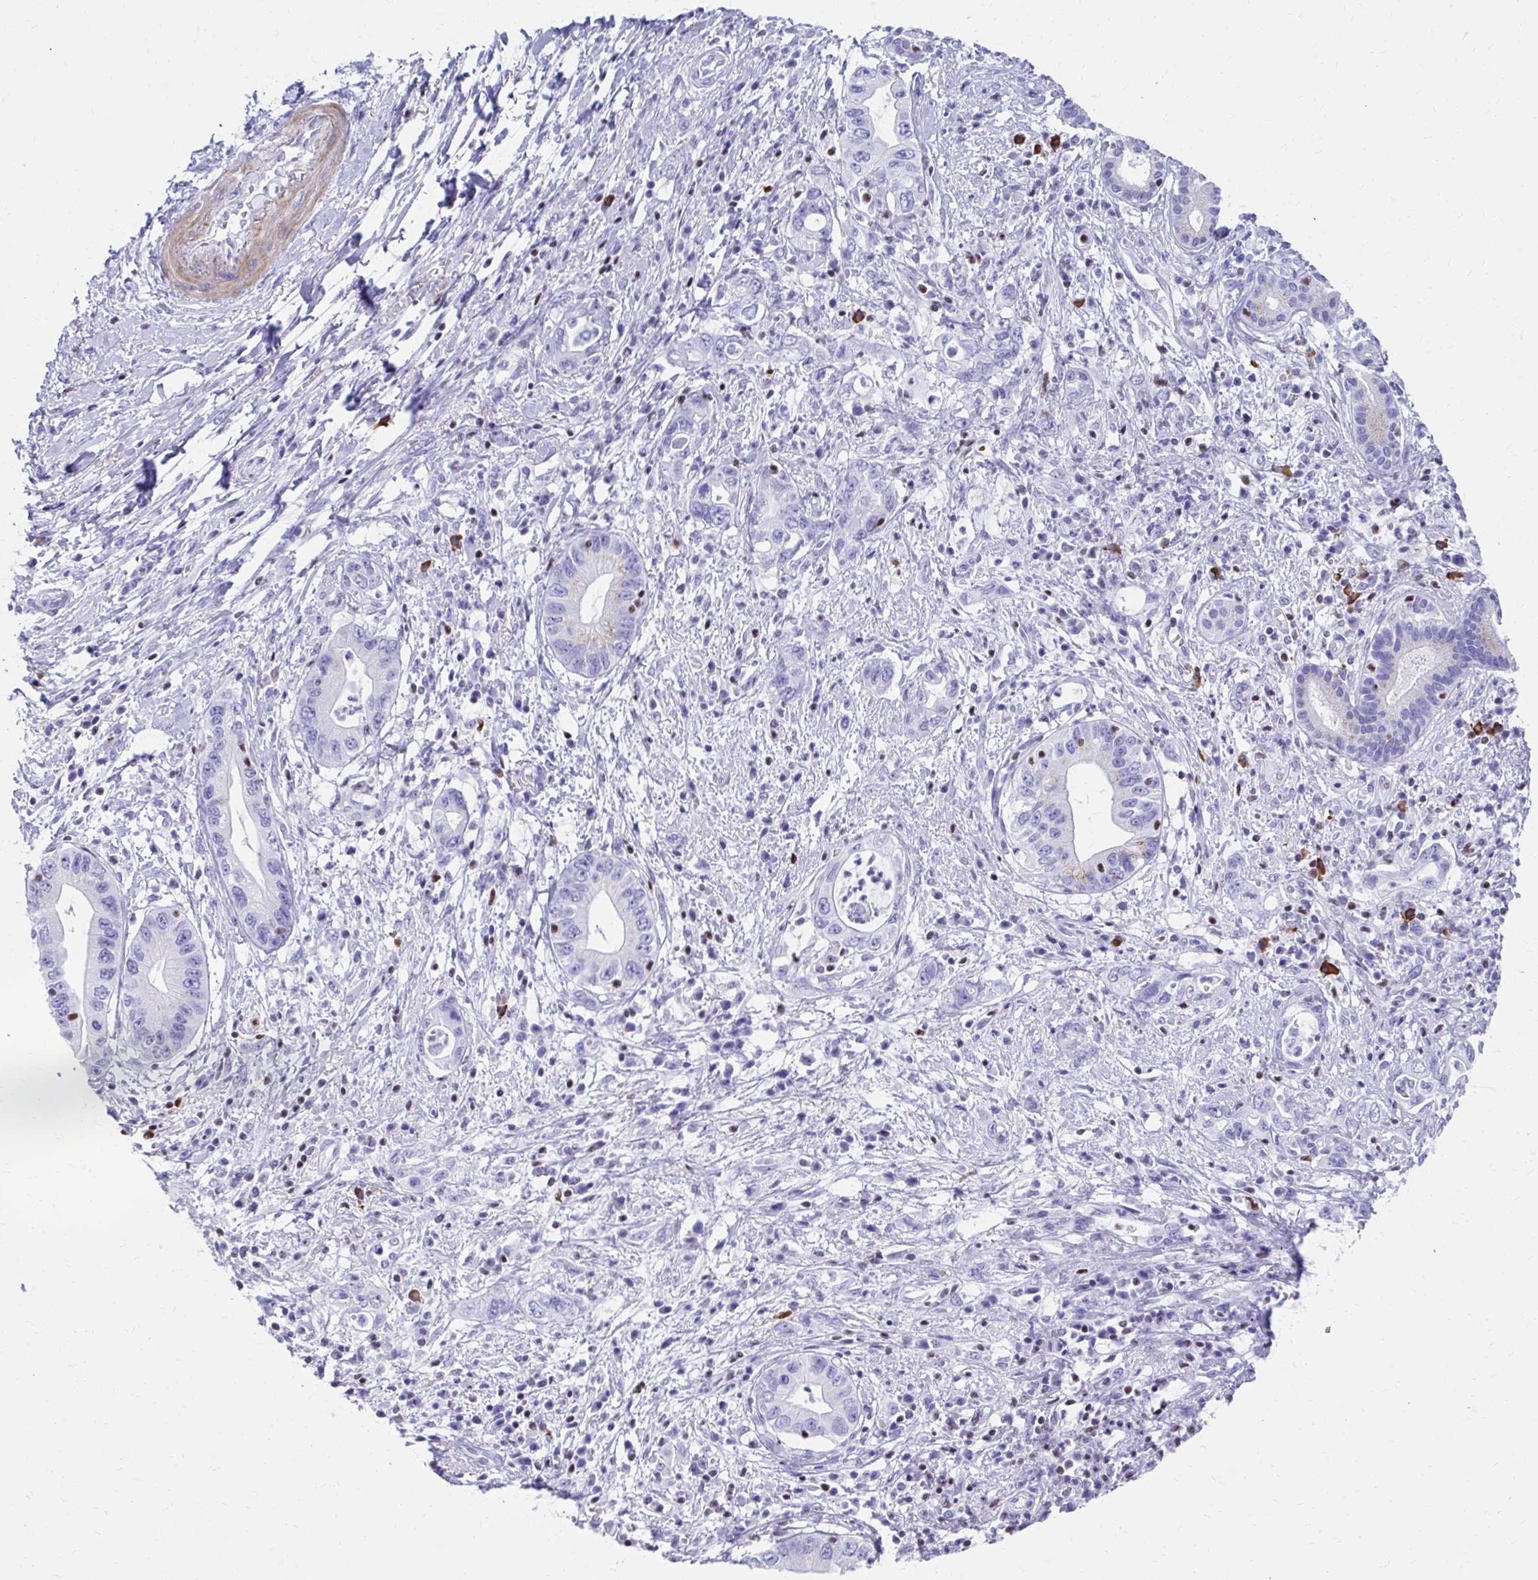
{"staining": {"intensity": "negative", "quantity": "none", "location": "none"}, "tissue": "pancreatic cancer", "cell_type": "Tumor cells", "image_type": "cancer", "snomed": [{"axis": "morphology", "description": "Adenocarcinoma, NOS"}, {"axis": "topography", "description": "Pancreas"}], "caption": "Tumor cells show no significant positivity in pancreatic cancer (adenocarcinoma).", "gene": "RUNX3", "patient": {"sex": "female", "age": 72}}